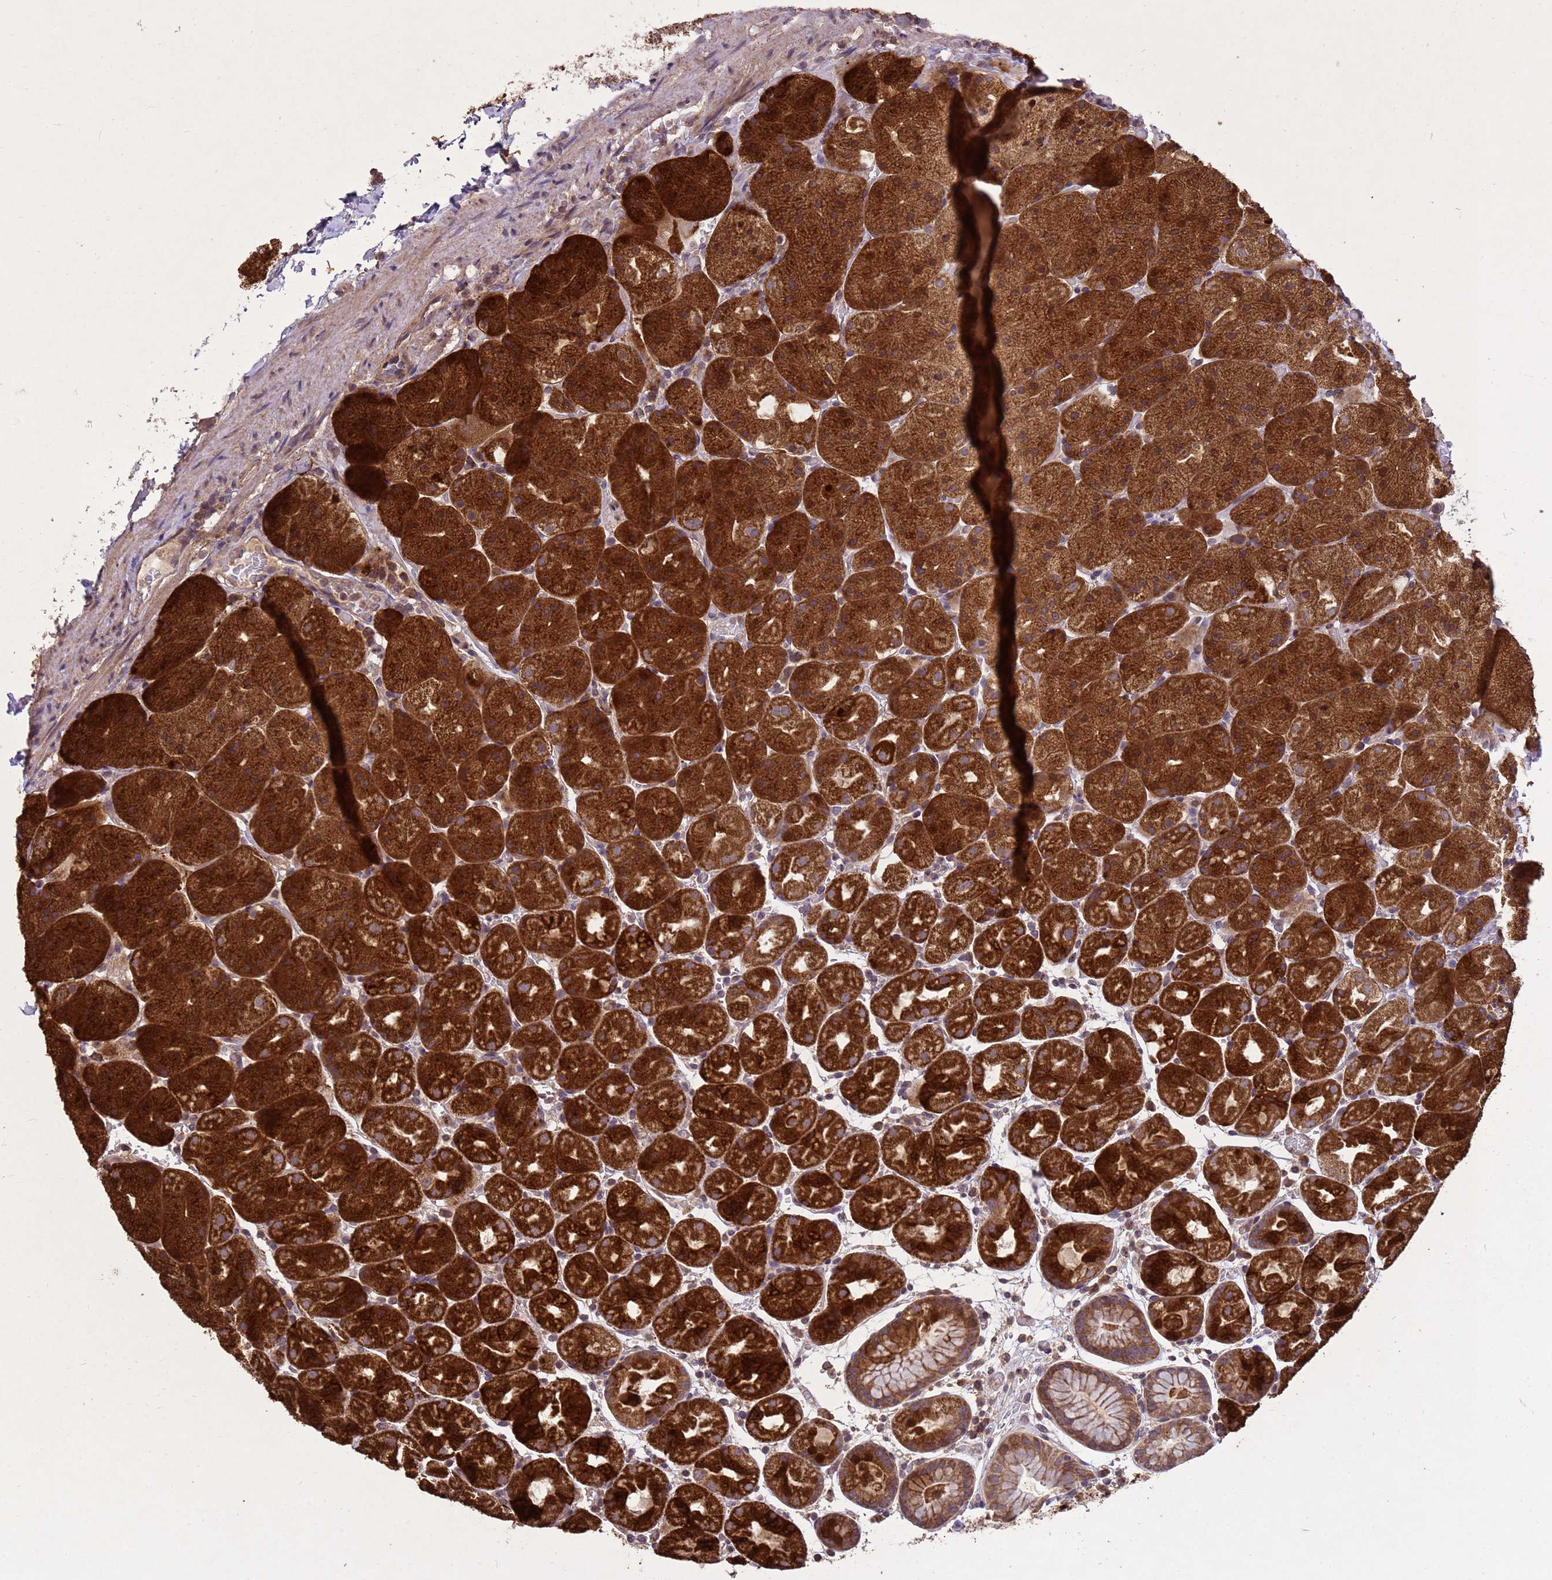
{"staining": {"intensity": "strong", "quantity": ">75%", "location": "cytoplasmic/membranous"}, "tissue": "stomach", "cell_type": "Glandular cells", "image_type": "normal", "snomed": [{"axis": "morphology", "description": "Normal tissue, NOS"}, {"axis": "topography", "description": "Stomach, upper"}, {"axis": "topography", "description": "Stomach, lower"}], "caption": "Protein staining reveals strong cytoplasmic/membranous expression in approximately >75% of glandular cells in normal stomach.", "gene": "P2RX7", "patient": {"sex": "male", "age": 67}}